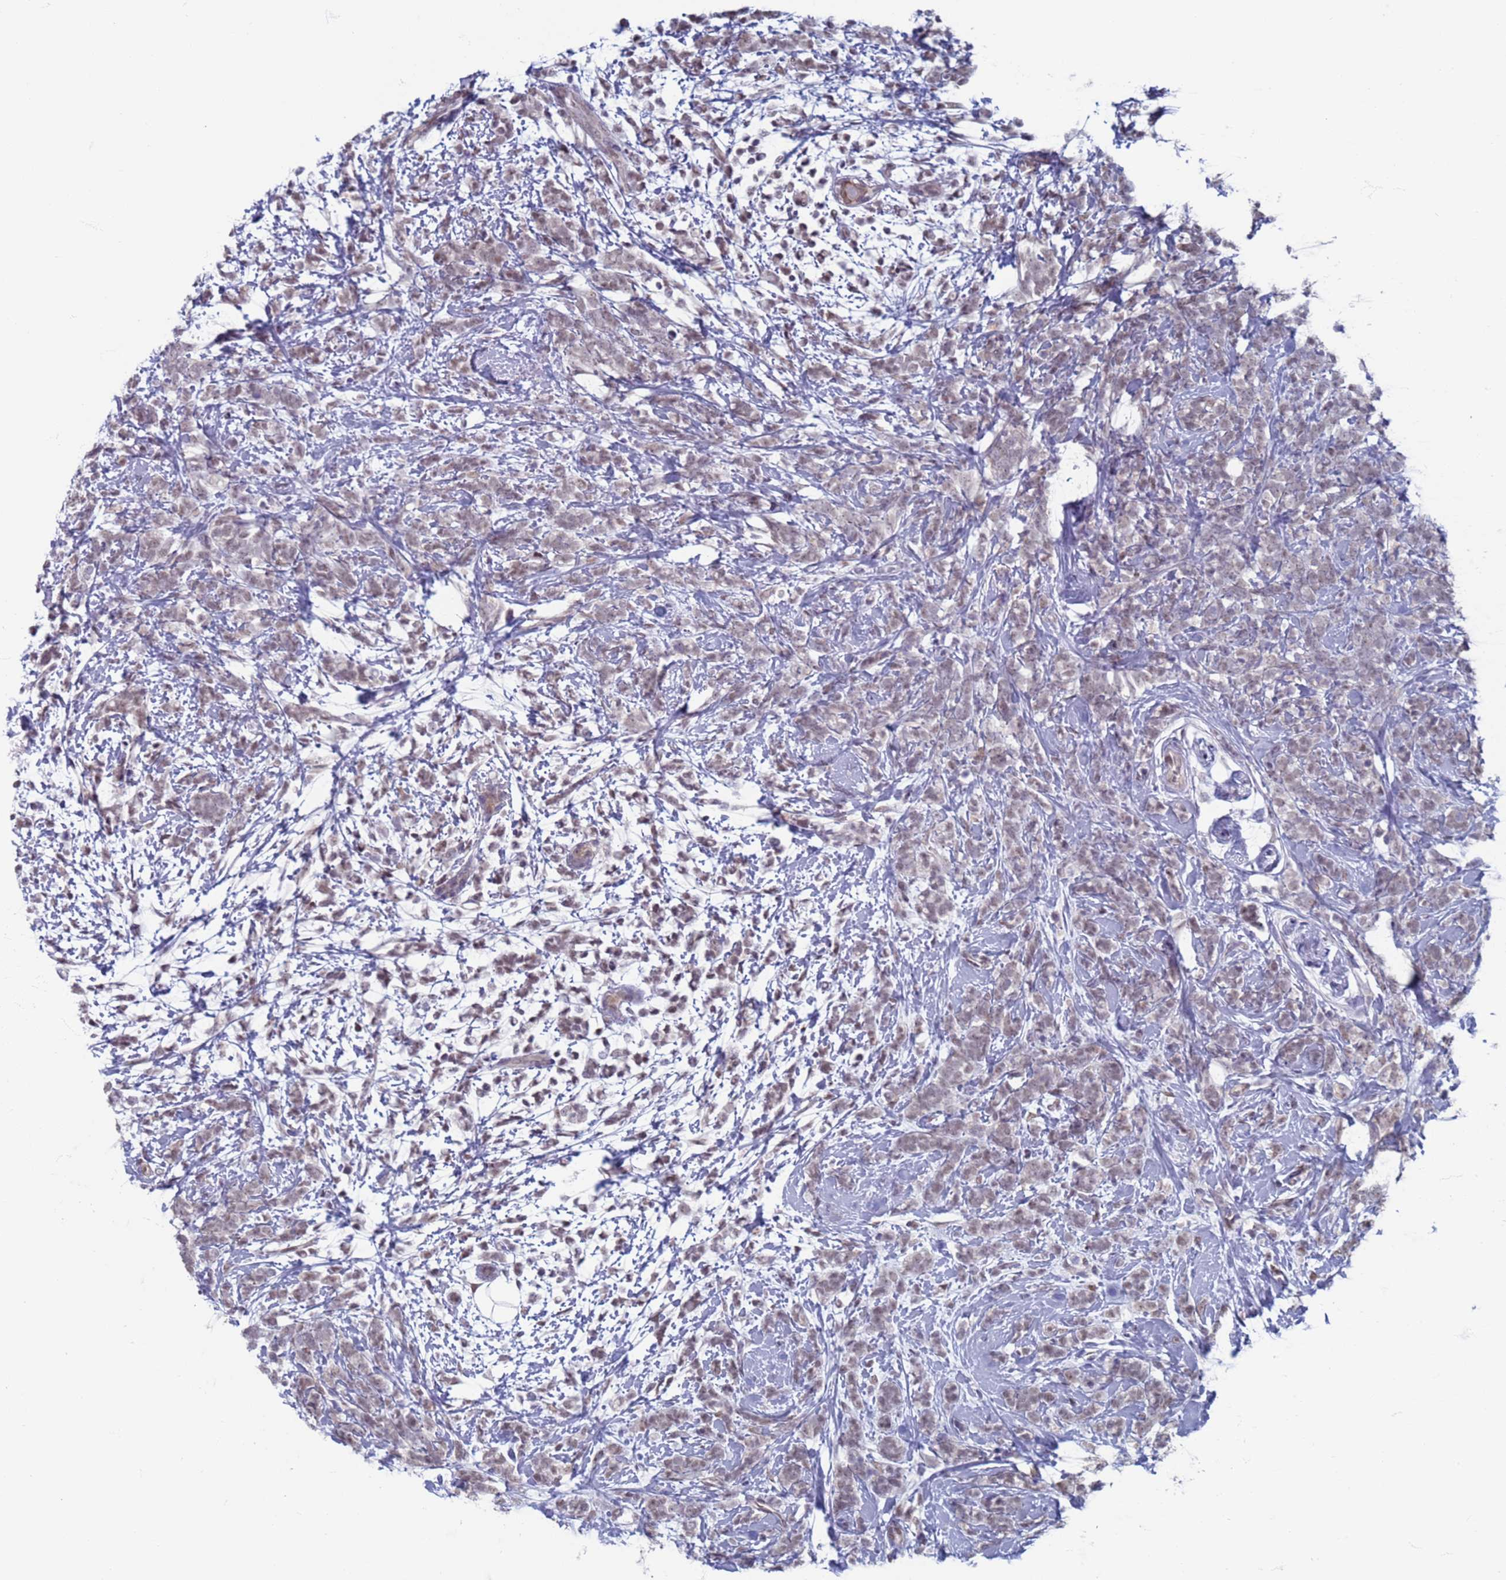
{"staining": {"intensity": "weak", "quantity": ">75%", "location": "nuclear"}, "tissue": "breast cancer", "cell_type": "Tumor cells", "image_type": "cancer", "snomed": [{"axis": "morphology", "description": "Lobular carcinoma"}, {"axis": "topography", "description": "Breast"}], "caption": "Immunohistochemistry of human breast cancer demonstrates low levels of weak nuclear positivity in approximately >75% of tumor cells. (brown staining indicates protein expression, while blue staining denotes nuclei).", "gene": "SAE1", "patient": {"sex": "female", "age": 58}}